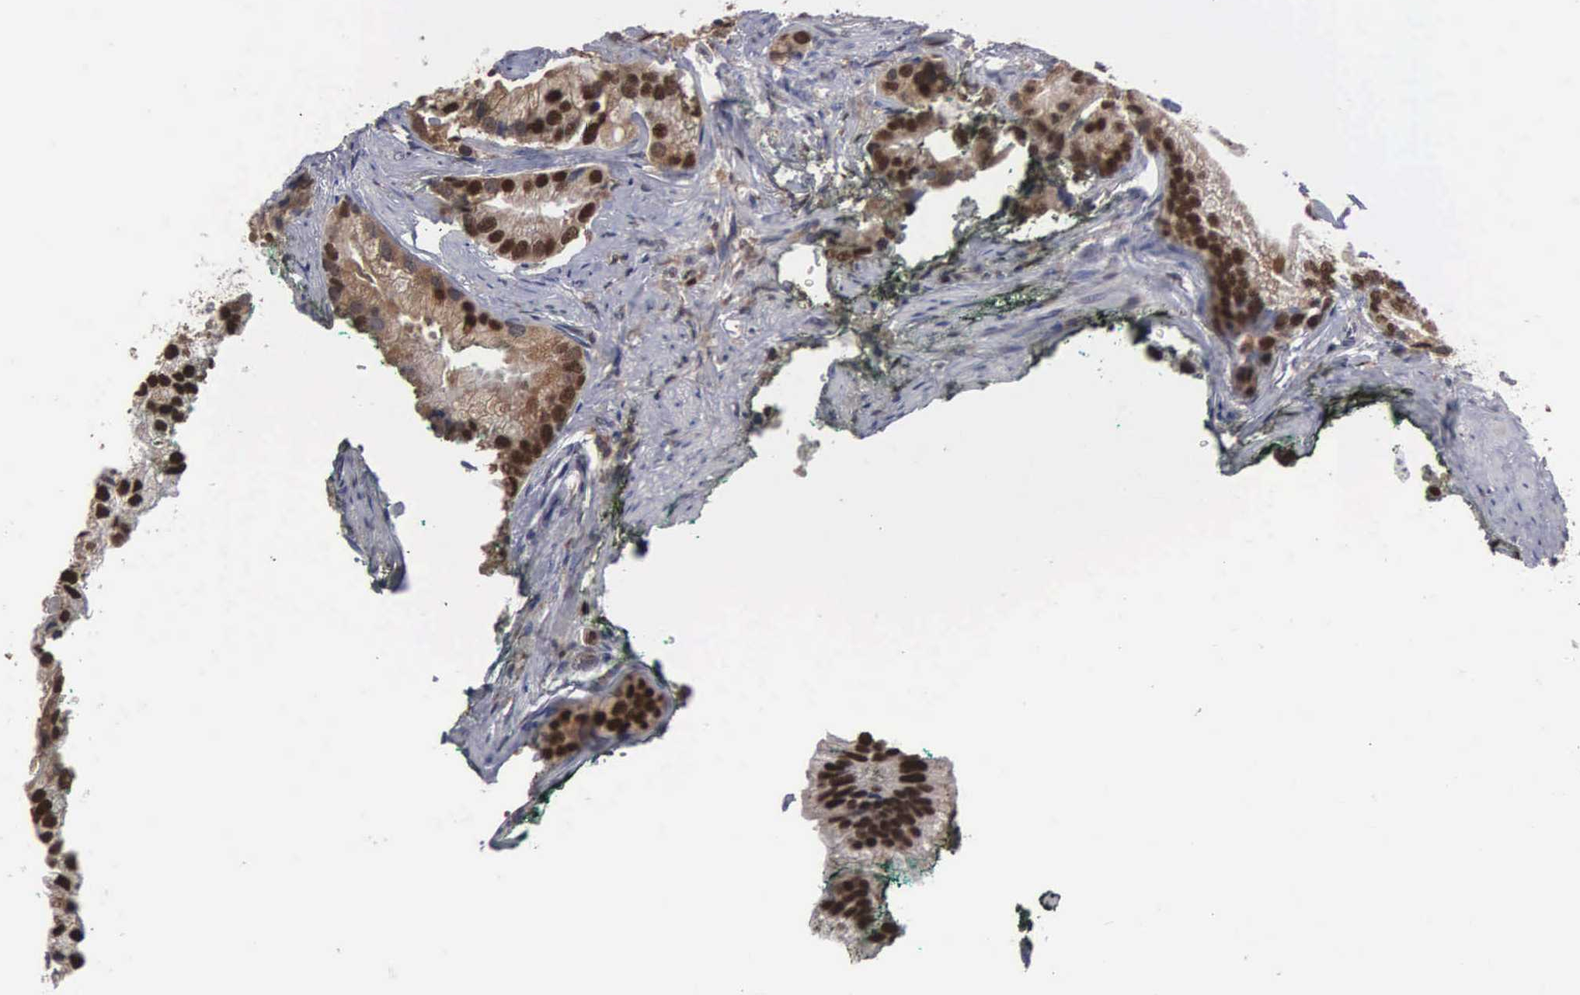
{"staining": {"intensity": "strong", "quantity": ">75%", "location": "nuclear"}, "tissue": "prostate cancer", "cell_type": "Tumor cells", "image_type": "cancer", "snomed": [{"axis": "morphology", "description": "Adenocarcinoma, Low grade"}, {"axis": "topography", "description": "Prostate"}], "caption": "Prostate cancer stained for a protein exhibits strong nuclear positivity in tumor cells. The protein is shown in brown color, while the nuclei are stained blue.", "gene": "TRMT5", "patient": {"sex": "male", "age": 71}}